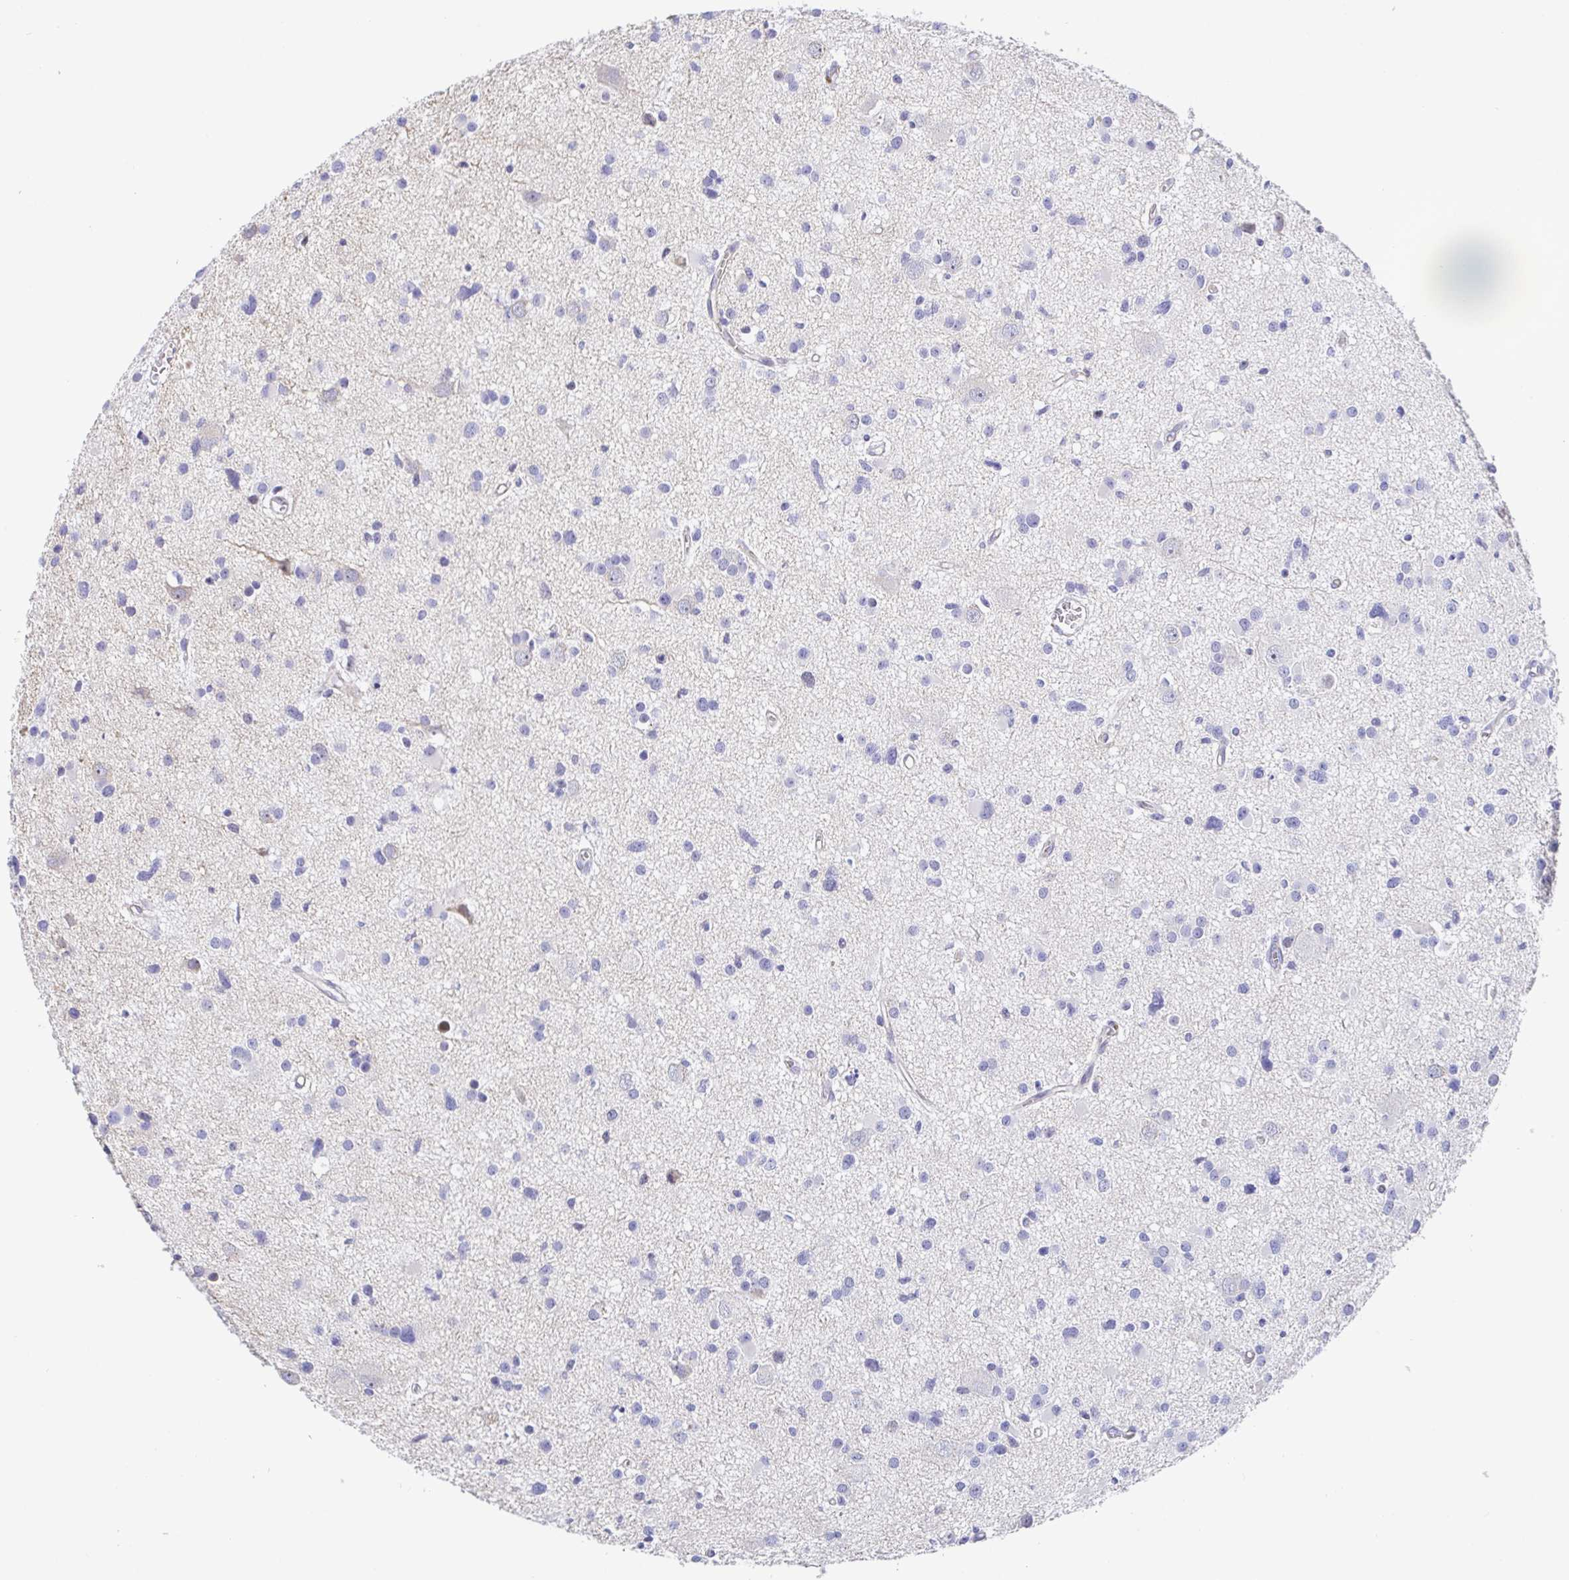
{"staining": {"intensity": "negative", "quantity": "none", "location": "none"}, "tissue": "glioma", "cell_type": "Tumor cells", "image_type": "cancer", "snomed": [{"axis": "morphology", "description": "Glioma, malignant, High grade"}, {"axis": "topography", "description": "Brain"}], "caption": "Tumor cells are negative for brown protein staining in glioma. (Stains: DAB IHC with hematoxylin counter stain, Microscopy: brightfield microscopy at high magnification).", "gene": "TIMELESS", "patient": {"sex": "male", "age": 54}}